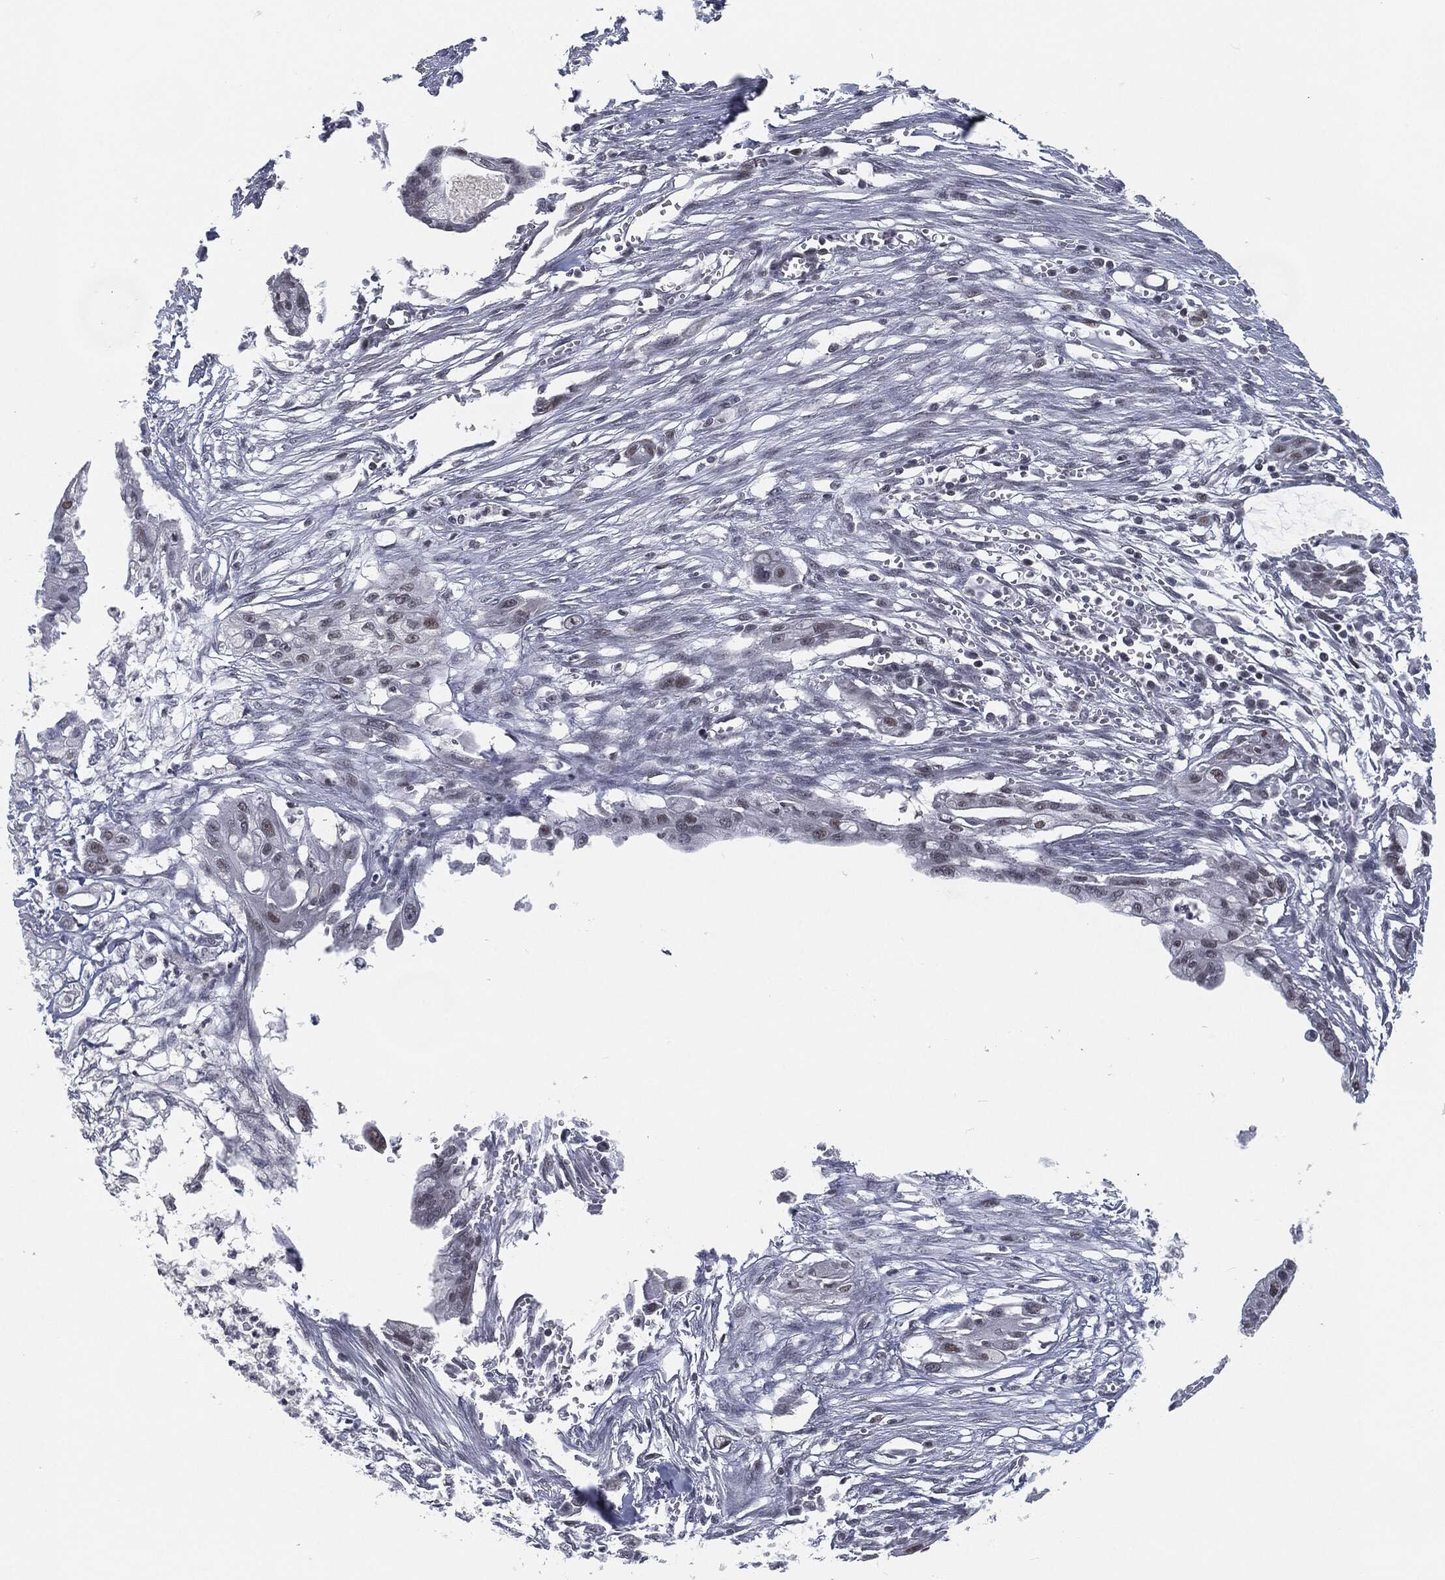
{"staining": {"intensity": "moderate", "quantity": "<25%", "location": "nuclear"}, "tissue": "pancreatic cancer", "cell_type": "Tumor cells", "image_type": "cancer", "snomed": [{"axis": "morphology", "description": "Normal tissue, NOS"}, {"axis": "morphology", "description": "Adenocarcinoma, NOS"}, {"axis": "topography", "description": "Pancreas"}], "caption": "IHC image of neoplastic tissue: adenocarcinoma (pancreatic) stained using IHC demonstrates low levels of moderate protein expression localized specifically in the nuclear of tumor cells, appearing as a nuclear brown color.", "gene": "ANXA1", "patient": {"sex": "female", "age": 58}}